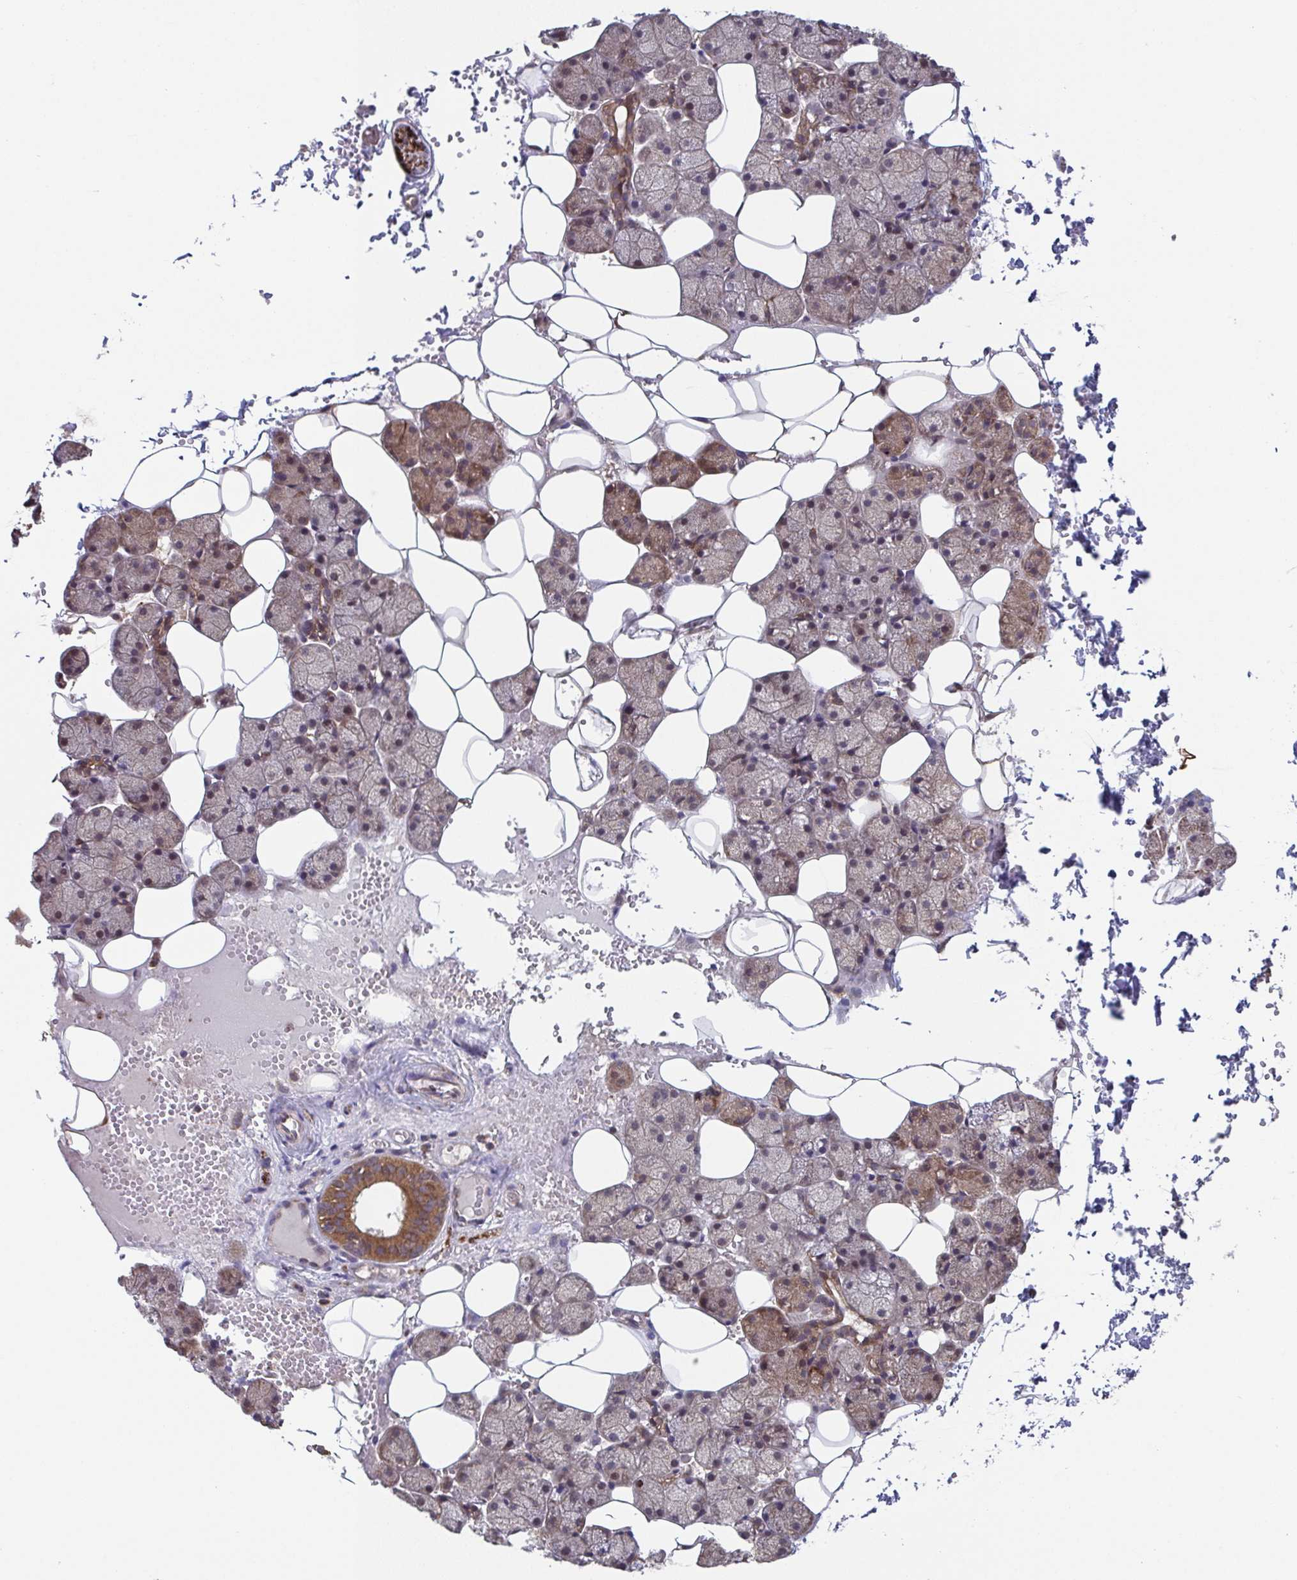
{"staining": {"intensity": "moderate", "quantity": ">75%", "location": "cytoplasmic/membranous"}, "tissue": "salivary gland", "cell_type": "Glandular cells", "image_type": "normal", "snomed": [{"axis": "morphology", "description": "Normal tissue, NOS"}, {"axis": "topography", "description": "Salivary gland"}], "caption": "This histopathology image demonstrates immunohistochemistry staining of benign salivary gland, with medium moderate cytoplasmic/membranous positivity in approximately >75% of glandular cells.", "gene": "TTC19", "patient": {"sex": "male", "age": 38}}